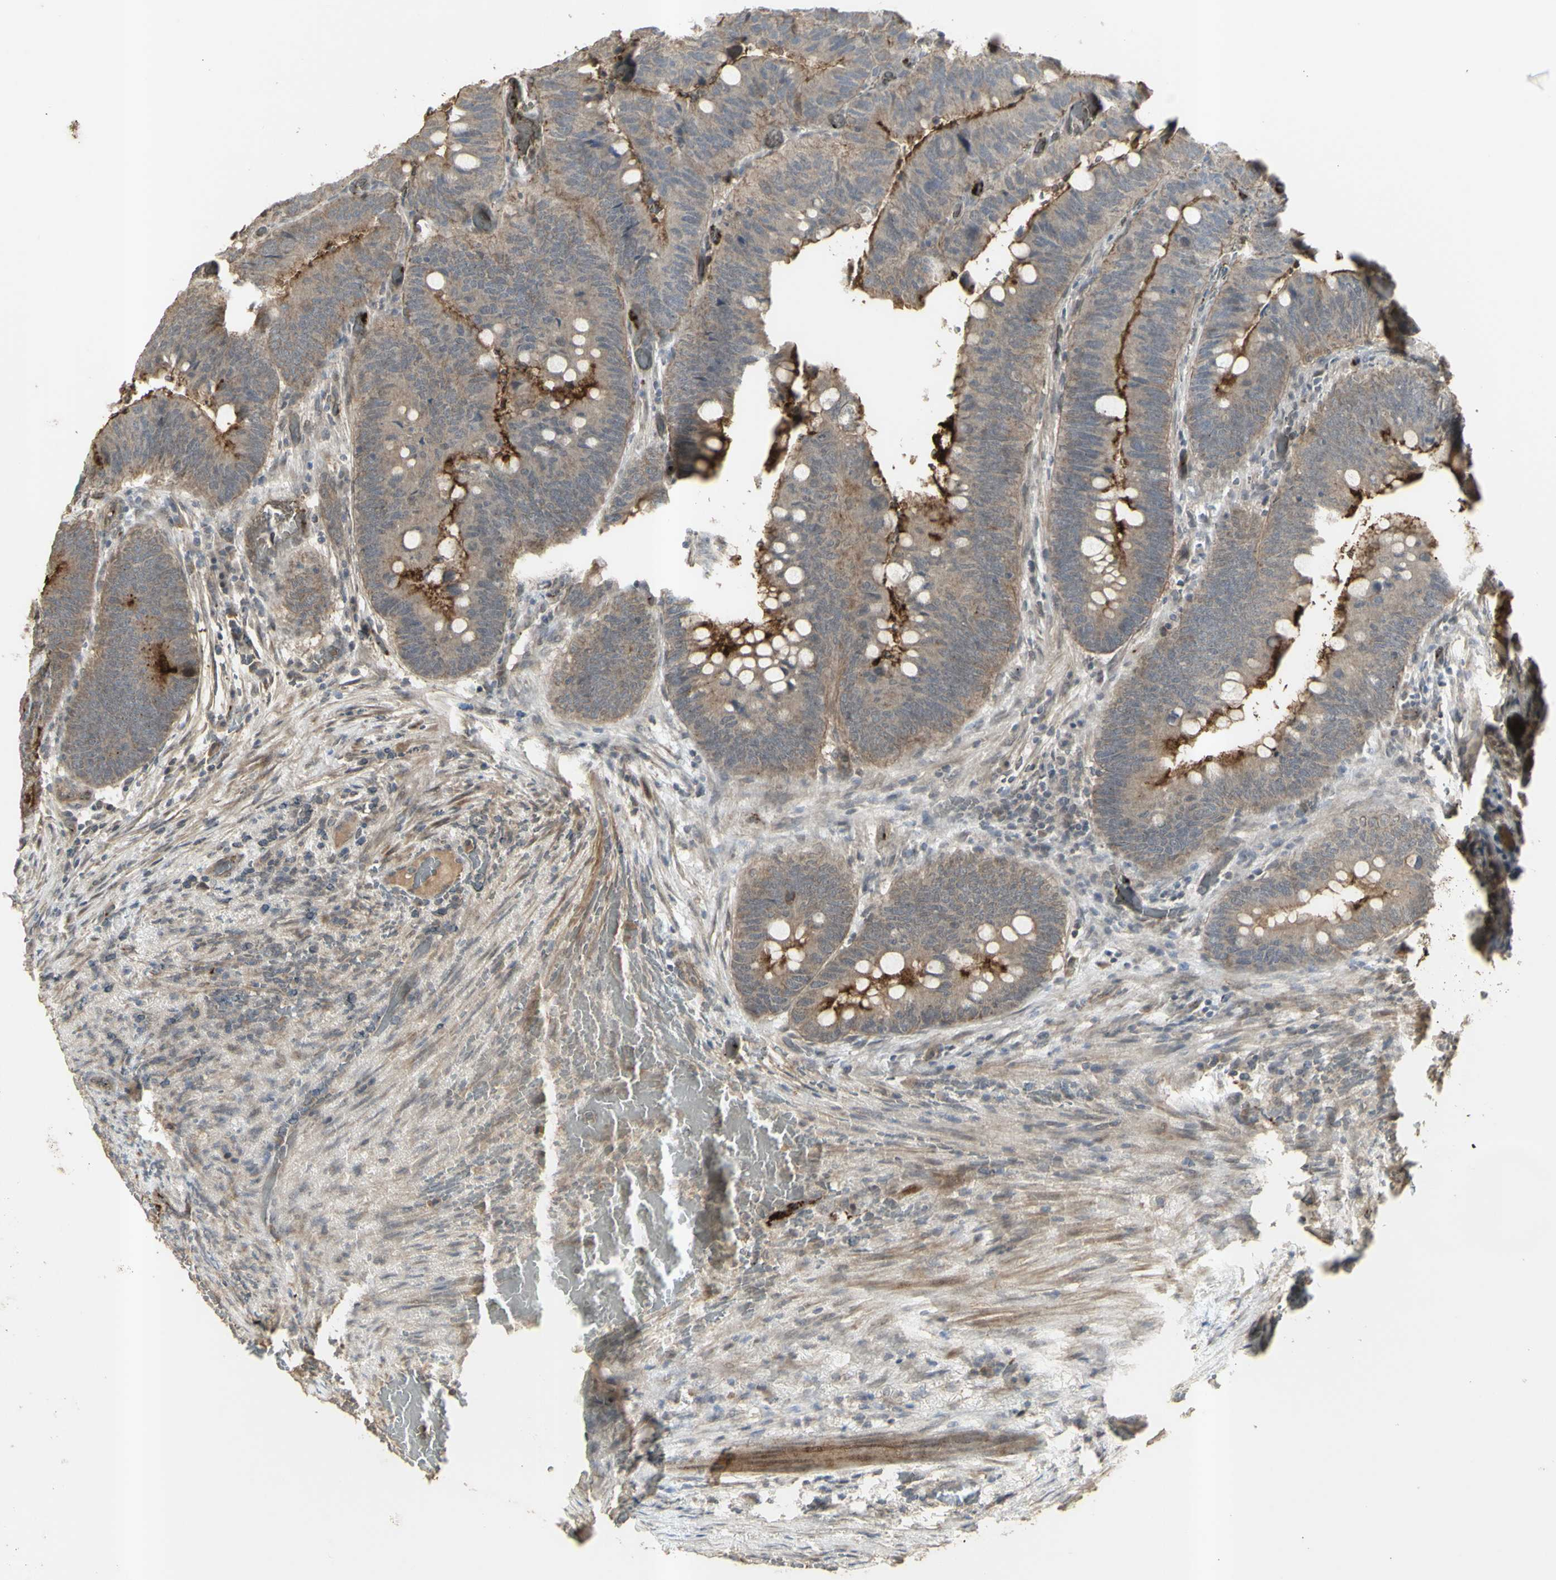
{"staining": {"intensity": "moderate", "quantity": "25%-75%", "location": "cytoplasmic/membranous"}, "tissue": "colorectal cancer", "cell_type": "Tumor cells", "image_type": "cancer", "snomed": [{"axis": "morphology", "description": "Normal tissue, NOS"}, {"axis": "morphology", "description": "Adenocarcinoma, NOS"}, {"axis": "topography", "description": "Rectum"}, {"axis": "topography", "description": "Peripheral nerve tissue"}], "caption": "DAB immunohistochemical staining of colorectal adenocarcinoma exhibits moderate cytoplasmic/membranous protein staining in approximately 25%-75% of tumor cells.", "gene": "ALOX12", "patient": {"sex": "male", "age": 92}}